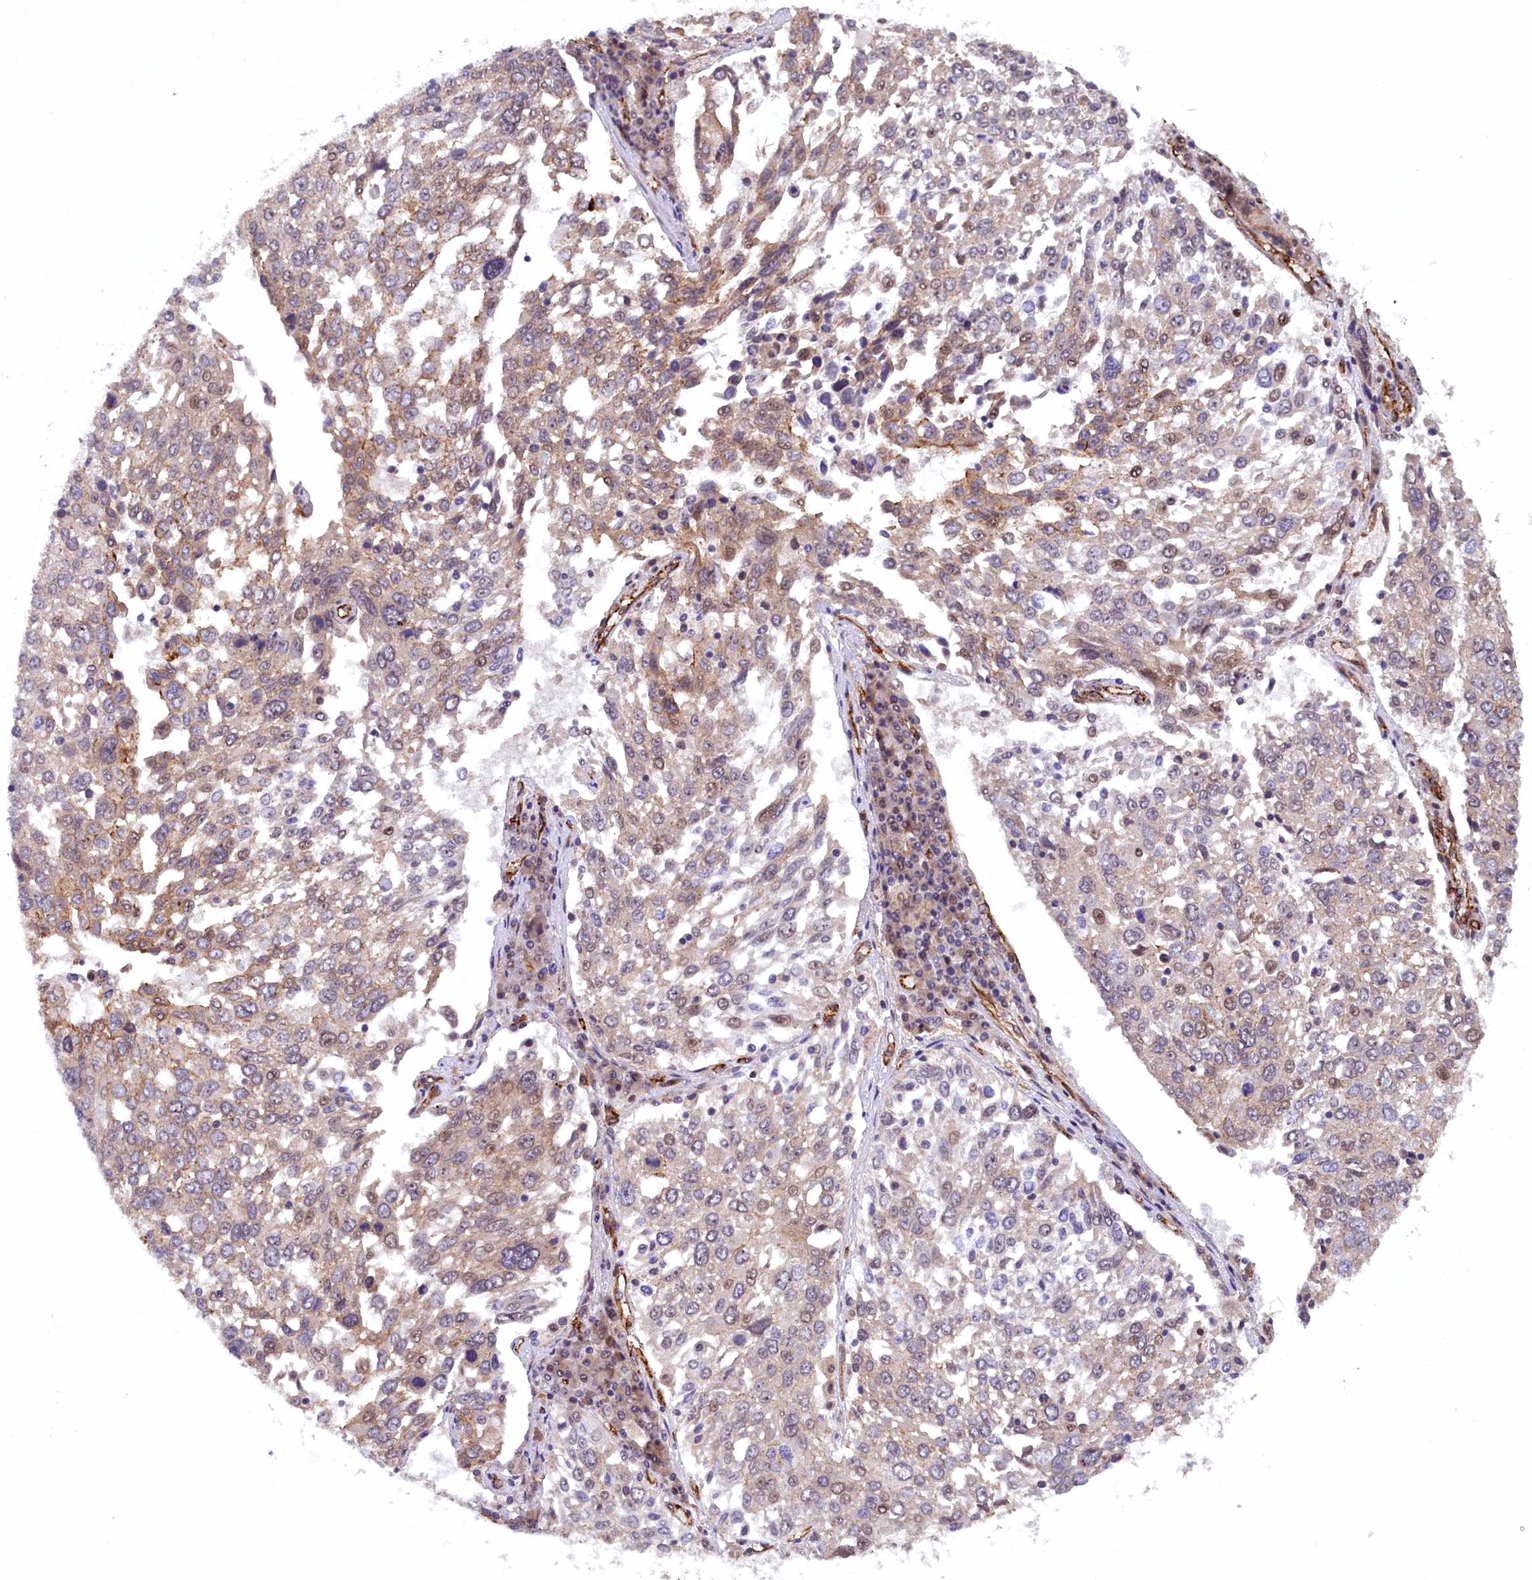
{"staining": {"intensity": "weak", "quantity": "25%-75%", "location": "cytoplasmic/membranous,nuclear"}, "tissue": "lung cancer", "cell_type": "Tumor cells", "image_type": "cancer", "snomed": [{"axis": "morphology", "description": "Squamous cell carcinoma, NOS"}, {"axis": "topography", "description": "Lung"}], "caption": "Approximately 25%-75% of tumor cells in lung cancer (squamous cell carcinoma) exhibit weak cytoplasmic/membranous and nuclear protein staining as visualized by brown immunohistochemical staining.", "gene": "ARL14EP", "patient": {"sex": "male", "age": 65}}